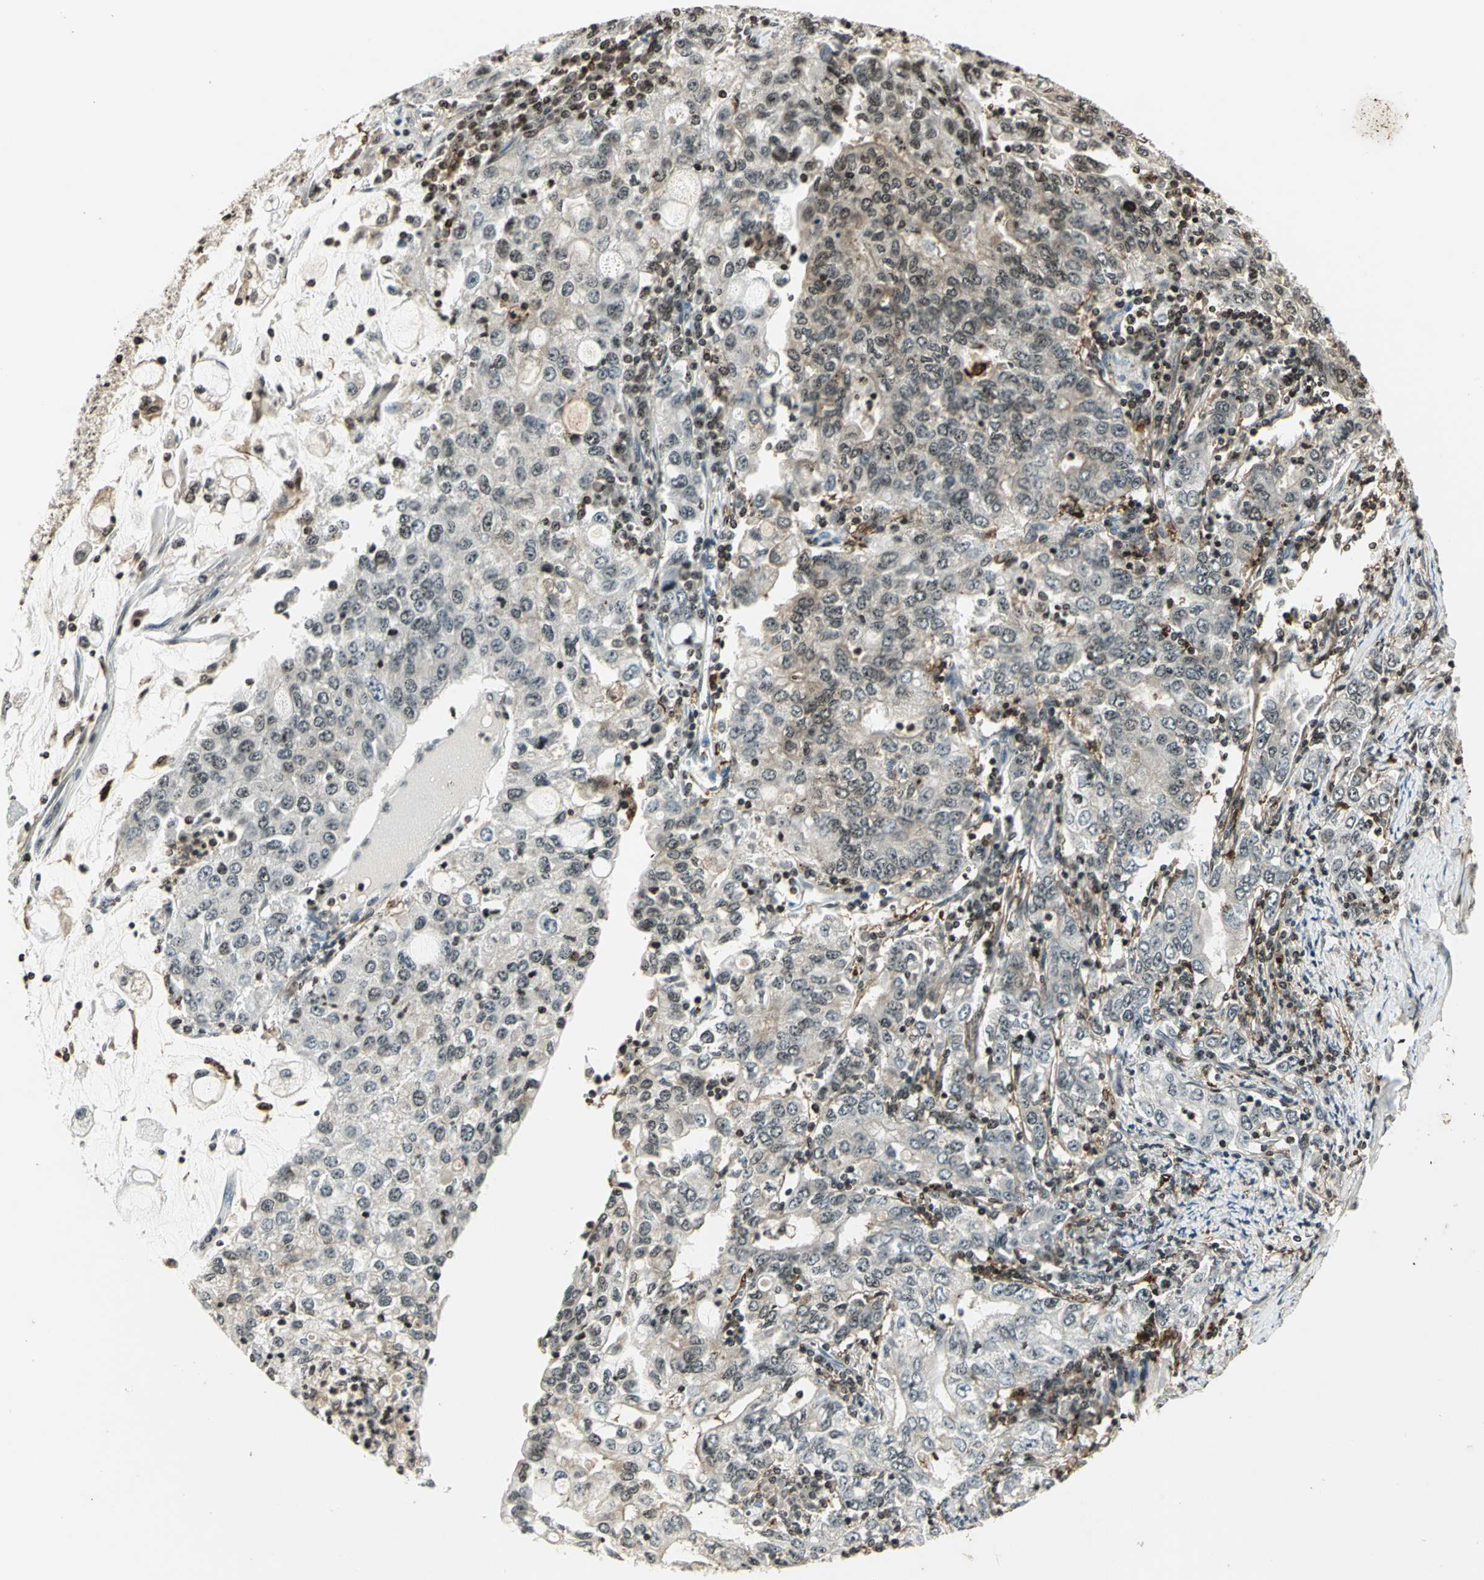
{"staining": {"intensity": "weak", "quantity": "25%-75%", "location": "cytoplasmic/membranous,nuclear"}, "tissue": "stomach cancer", "cell_type": "Tumor cells", "image_type": "cancer", "snomed": [{"axis": "morphology", "description": "Adenocarcinoma, NOS"}, {"axis": "topography", "description": "Stomach, lower"}], "caption": "Immunohistochemistry image of stomach adenocarcinoma stained for a protein (brown), which shows low levels of weak cytoplasmic/membranous and nuclear expression in about 25%-75% of tumor cells.", "gene": "LGALS3", "patient": {"sex": "female", "age": 72}}